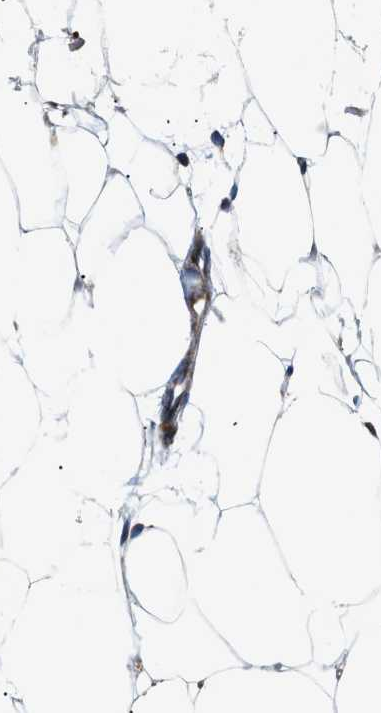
{"staining": {"intensity": "moderate", "quantity": "25%-75%", "location": "cytoplasmic/membranous"}, "tissue": "adipose tissue", "cell_type": "Adipocytes", "image_type": "normal", "snomed": [{"axis": "morphology", "description": "Normal tissue, NOS"}, {"axis": "topography", "description": "Breast"}, {"axis": "topography", "description": "Soft tissue"}], "caption": "Immunohistochemistry (DAB (3,3'-diaminobenzidine)) staining of benign human adipose tissue exhibits moderate cytoplasmic/membranous protein positivity in approximately 25%-75% of adipocytes. (DAB IHC with brightfield microscopy, high magnification).", "gene": "DHODH", "patient": {"sex": "female", "age": 75}}